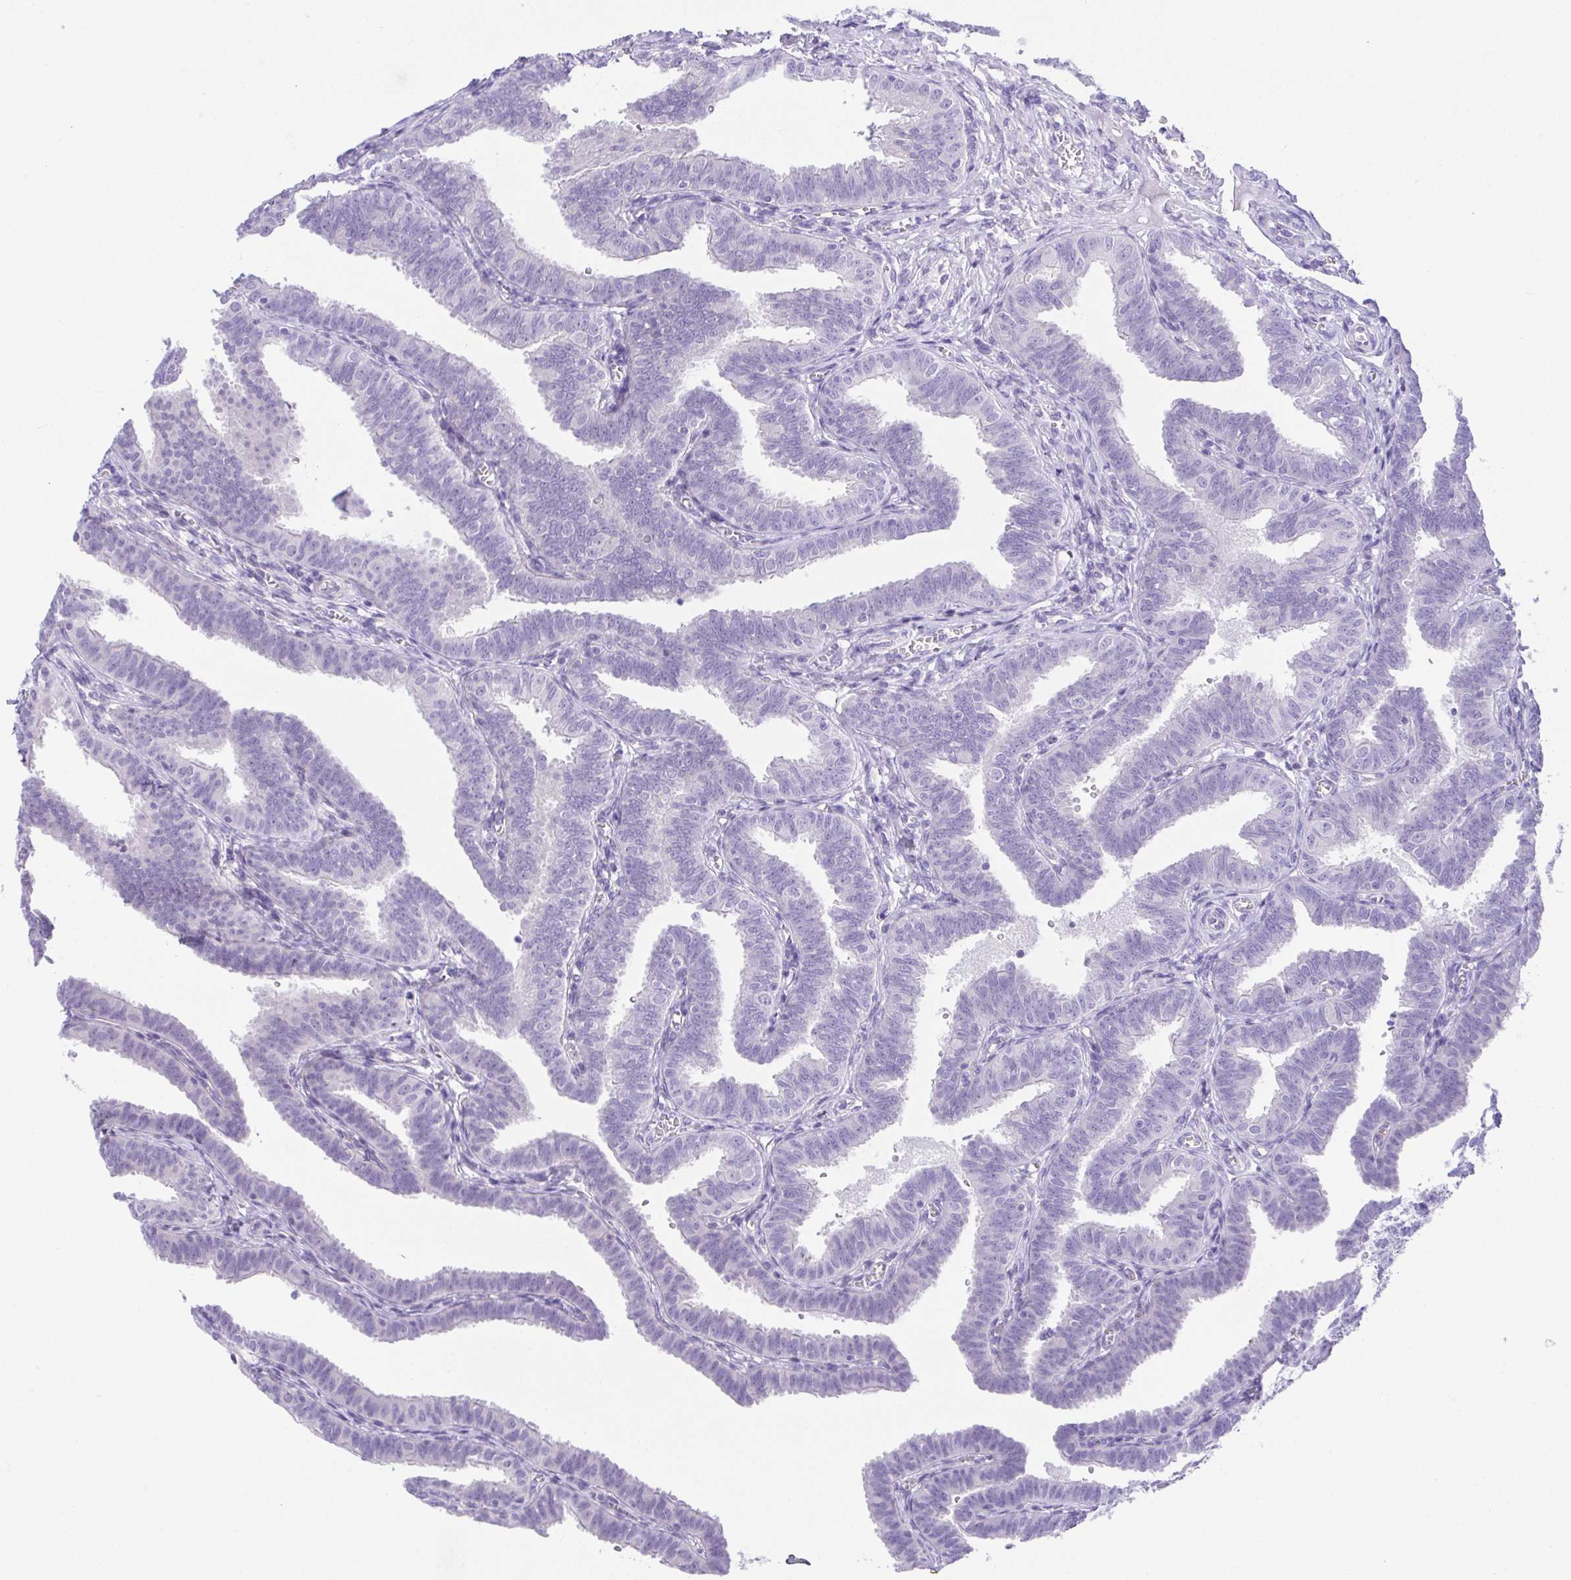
{"staining": {"intensity": "negative", "quantity": "none", "location": "none"}, "tissue": "fallopian tube", "cell_type": "Glandular cells", "image_type": "normal", "snomed": [{"axis": "morphology", "description": "Normal tissue, NOS"}, {"axis": "topography", "description": "Fallopian tube"}], "caption": "Image shows no protein positivity in glandular cells of normal fallopian tube. (IHC, brightfield microscopy, high magnification).", "gene": "LUZP4", "patient": {"sex": "female", "age": 25}}